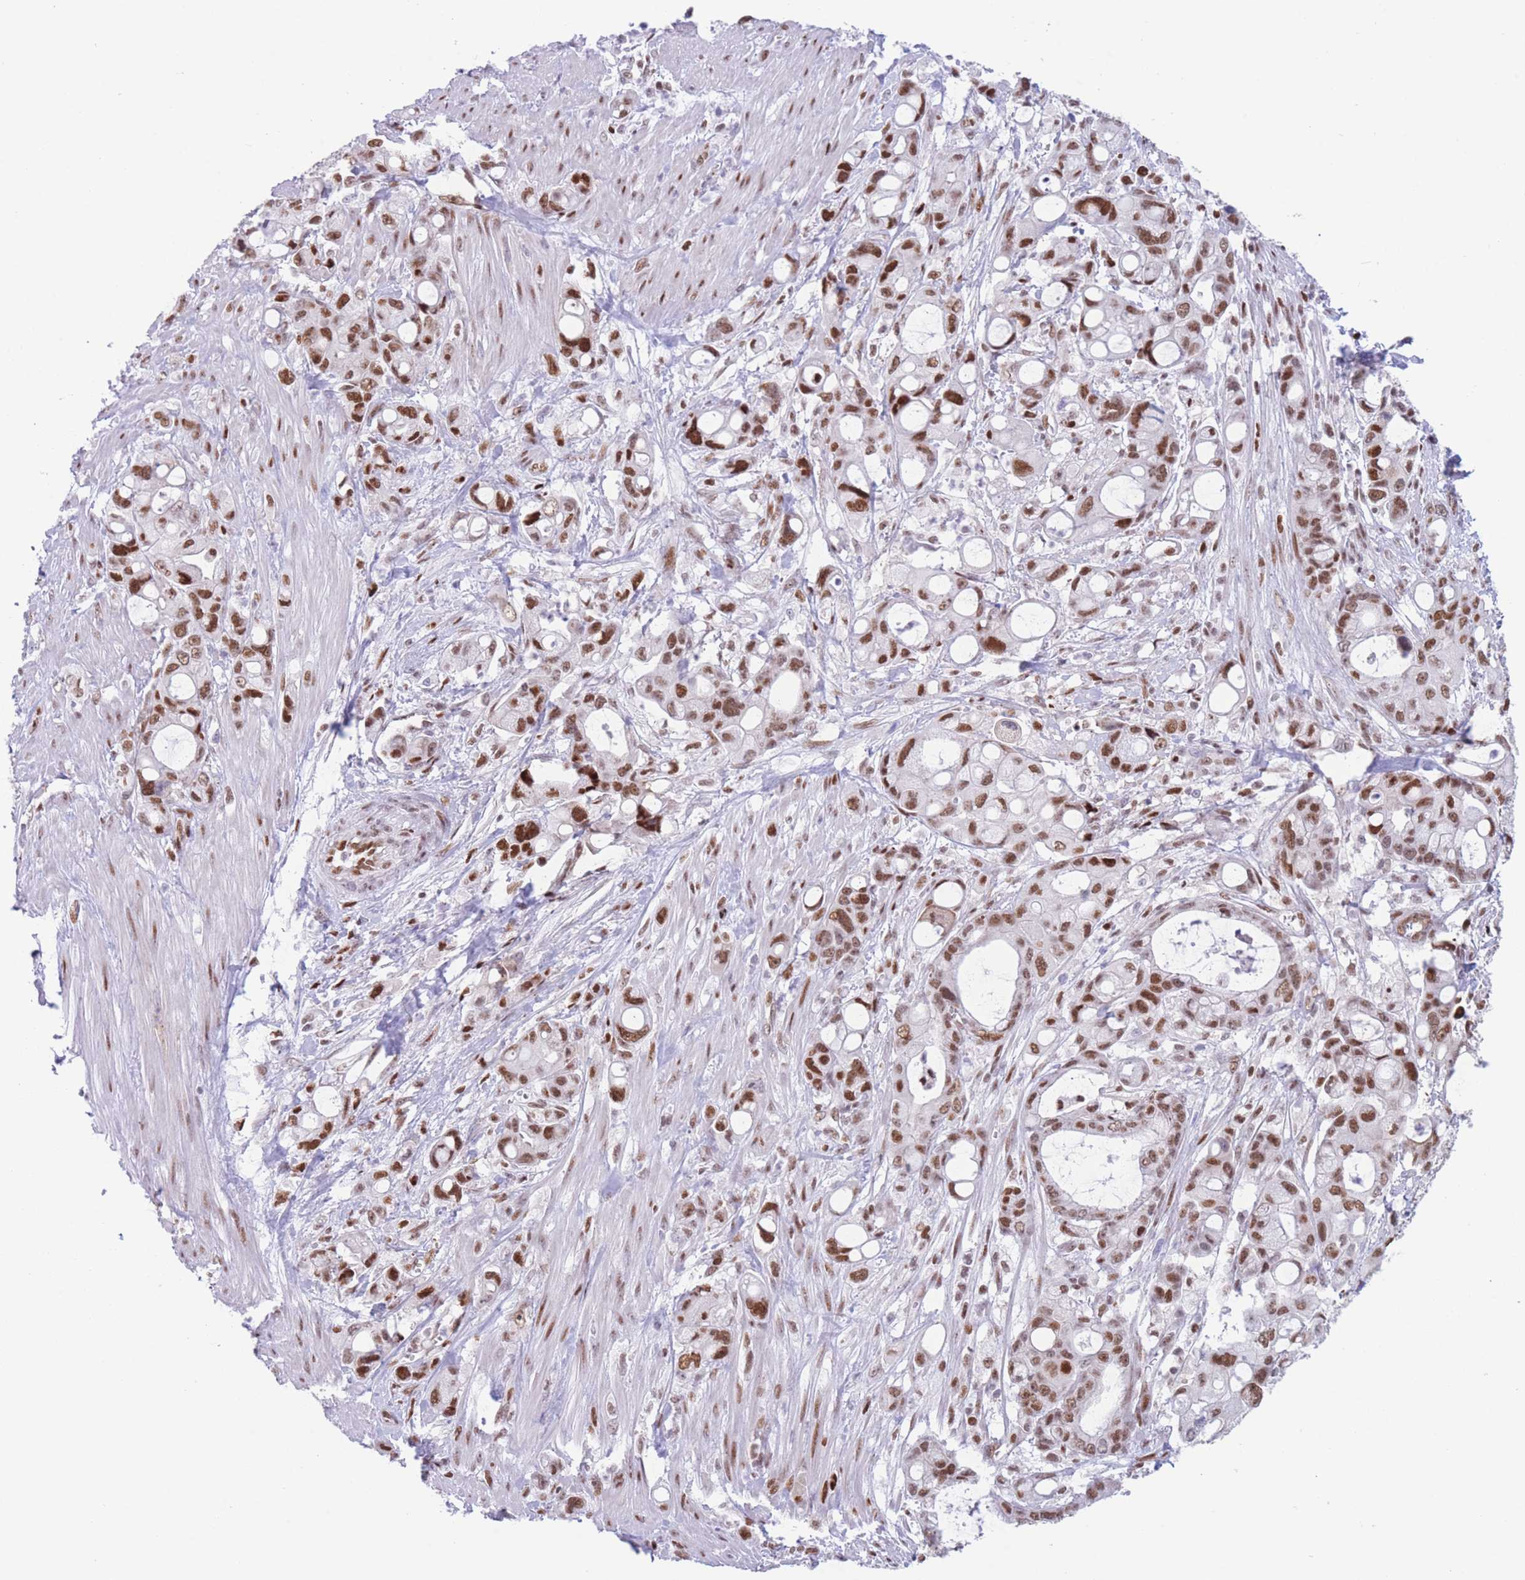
{"staining": {"intensity": "strong", "quantity": ">75%", "location": "nuclear"}, "tissue": "pancreatic cancer", "cell_type": "Tumor cells", "image_type": "cancer", "snomed": [{"axis": "morphology", "description": "Adenocarcinoma, NOS"}, {"axis": "topography", "description": "Pancreas"}], "caption": "Strong nuclear protein expression is present in about >75% of tumor cells in pancreatic cancer (adenocarcinoma). The staining was performed using DAB to visualize the protein expression in brown, while the nuclei were stained in blue with hematoxylin (Magnification: 20x).", "gene": "DNAJC3", "patient": {"sex": "male", "age": 68}}